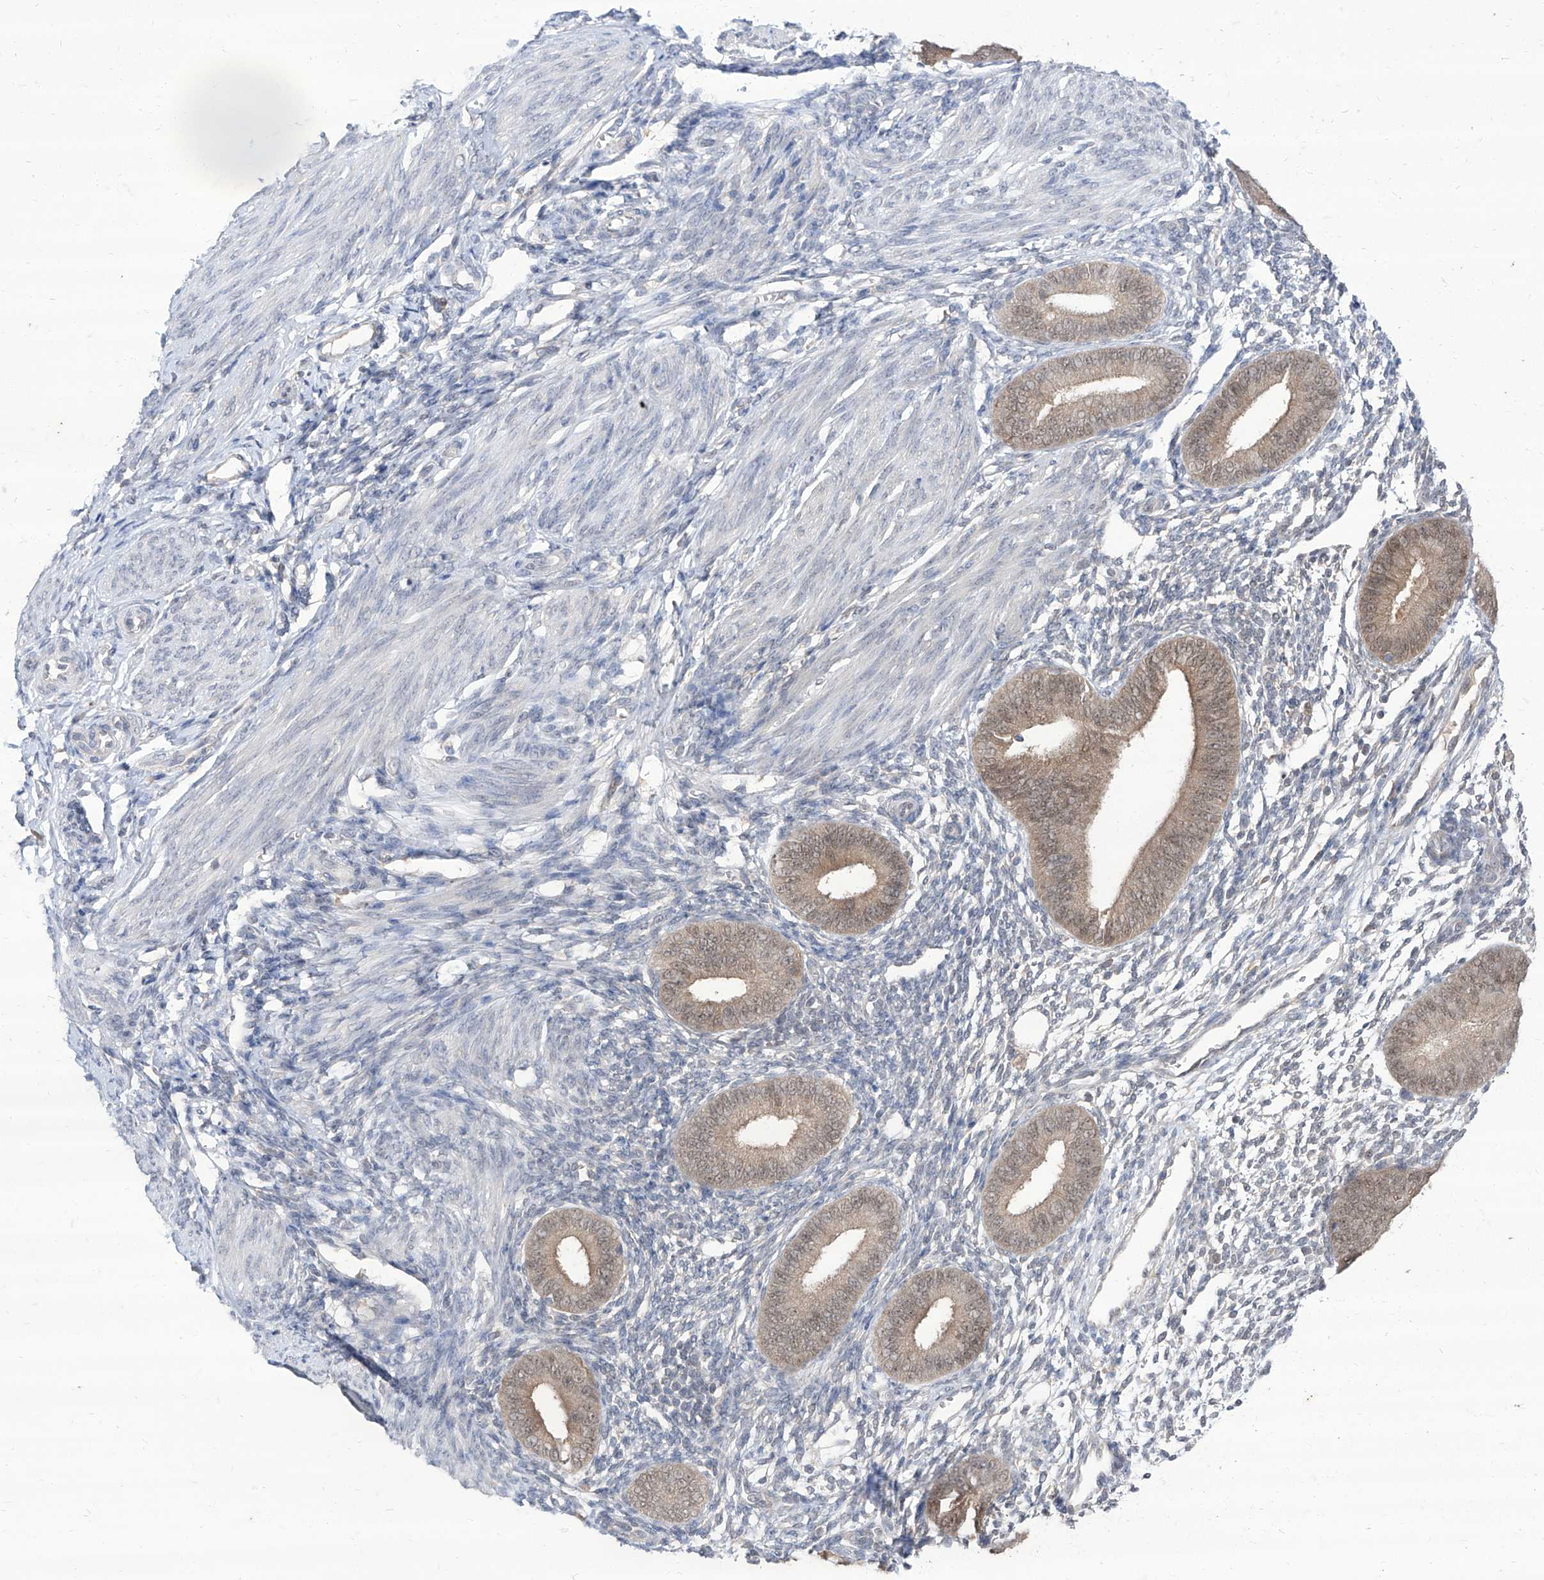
{"staining": {"intensity": "negative", "quantity": "none", "location": "none"}, "tissue": "endometrium", "cell_type": "Cells in endometrial stroma", "image_type": "normal", "snomed": [{"axis": "morphology", "description": "Normal tissue, NOS"}, {"axis": "topography", "description": "Uterus"}, {"axis": "topography", "description": "Endometrium"}], "caption": "DAB (3,3'-diaminobenzidine) immunohistochemical staining of normal human endometrium exhibits no significant staining in cells in endometrial stroma. (DAB (3,3'-diaminobenzidine) immunohistochemistry, high magnification).", "gene": "BROX", "patient": {"sex": "female", "age": 48}}